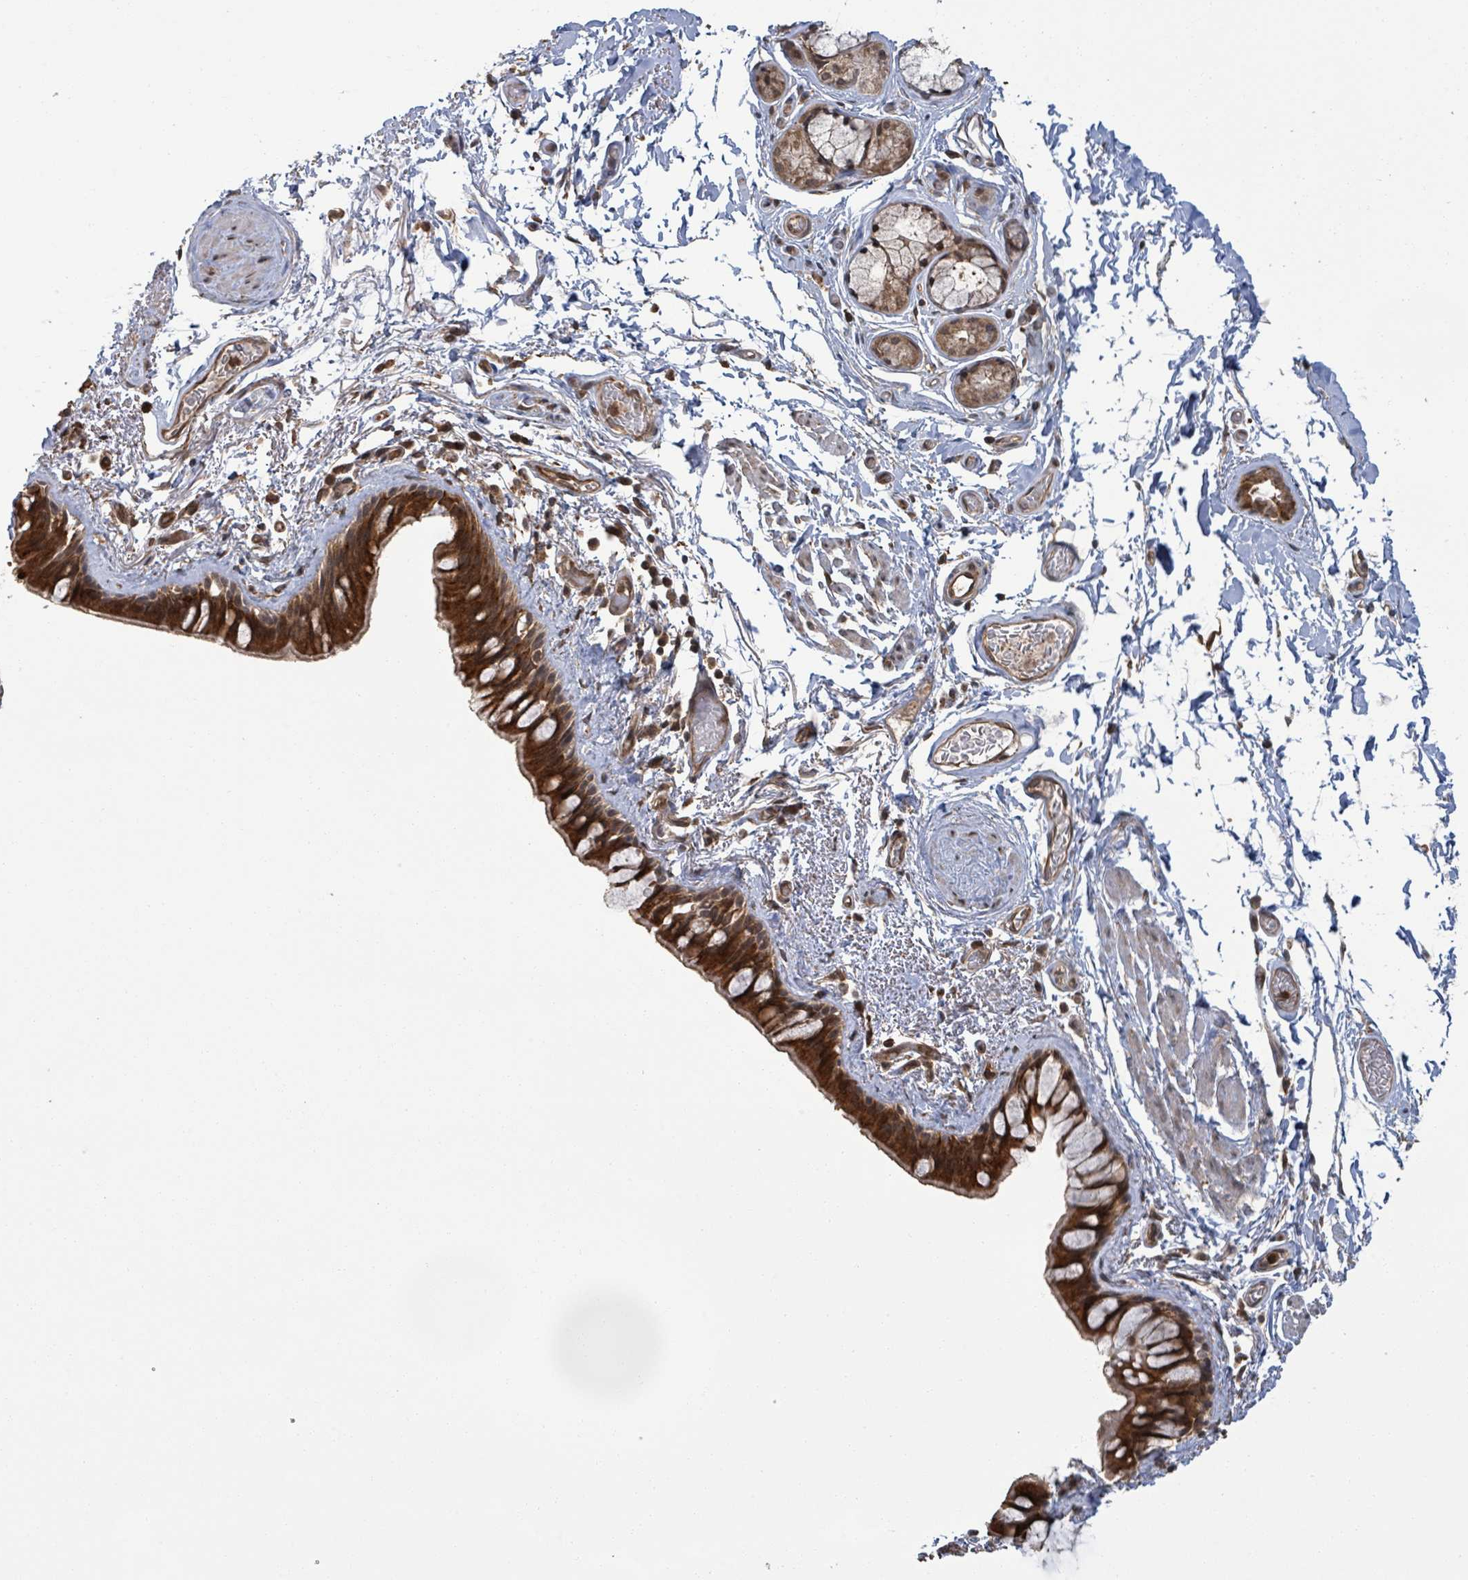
{"staining": {"intensity": "strong", "quantity": ">75%", "location": "cytoplasmic/membranous"}, "tissue": "bronchus", "cell_type": "Respiratory epithelial cells", "image_type": "normal", "snomed": [{"axis": "morphology", "description": "Normal tissue, NOS"}, {"axis": "topography", "description": "Cartilage tissue"}], "caption": "Respiratory epithelial cells reveal high levels of strong cytoplasmic/membranous positivity in about >75% of cells in benign bronchus. (DAB = brown stain, brightfield microscopy at high magnification).", "gene": "ENSG00000256500", "patient": {"sex": "male", "age": 63}}